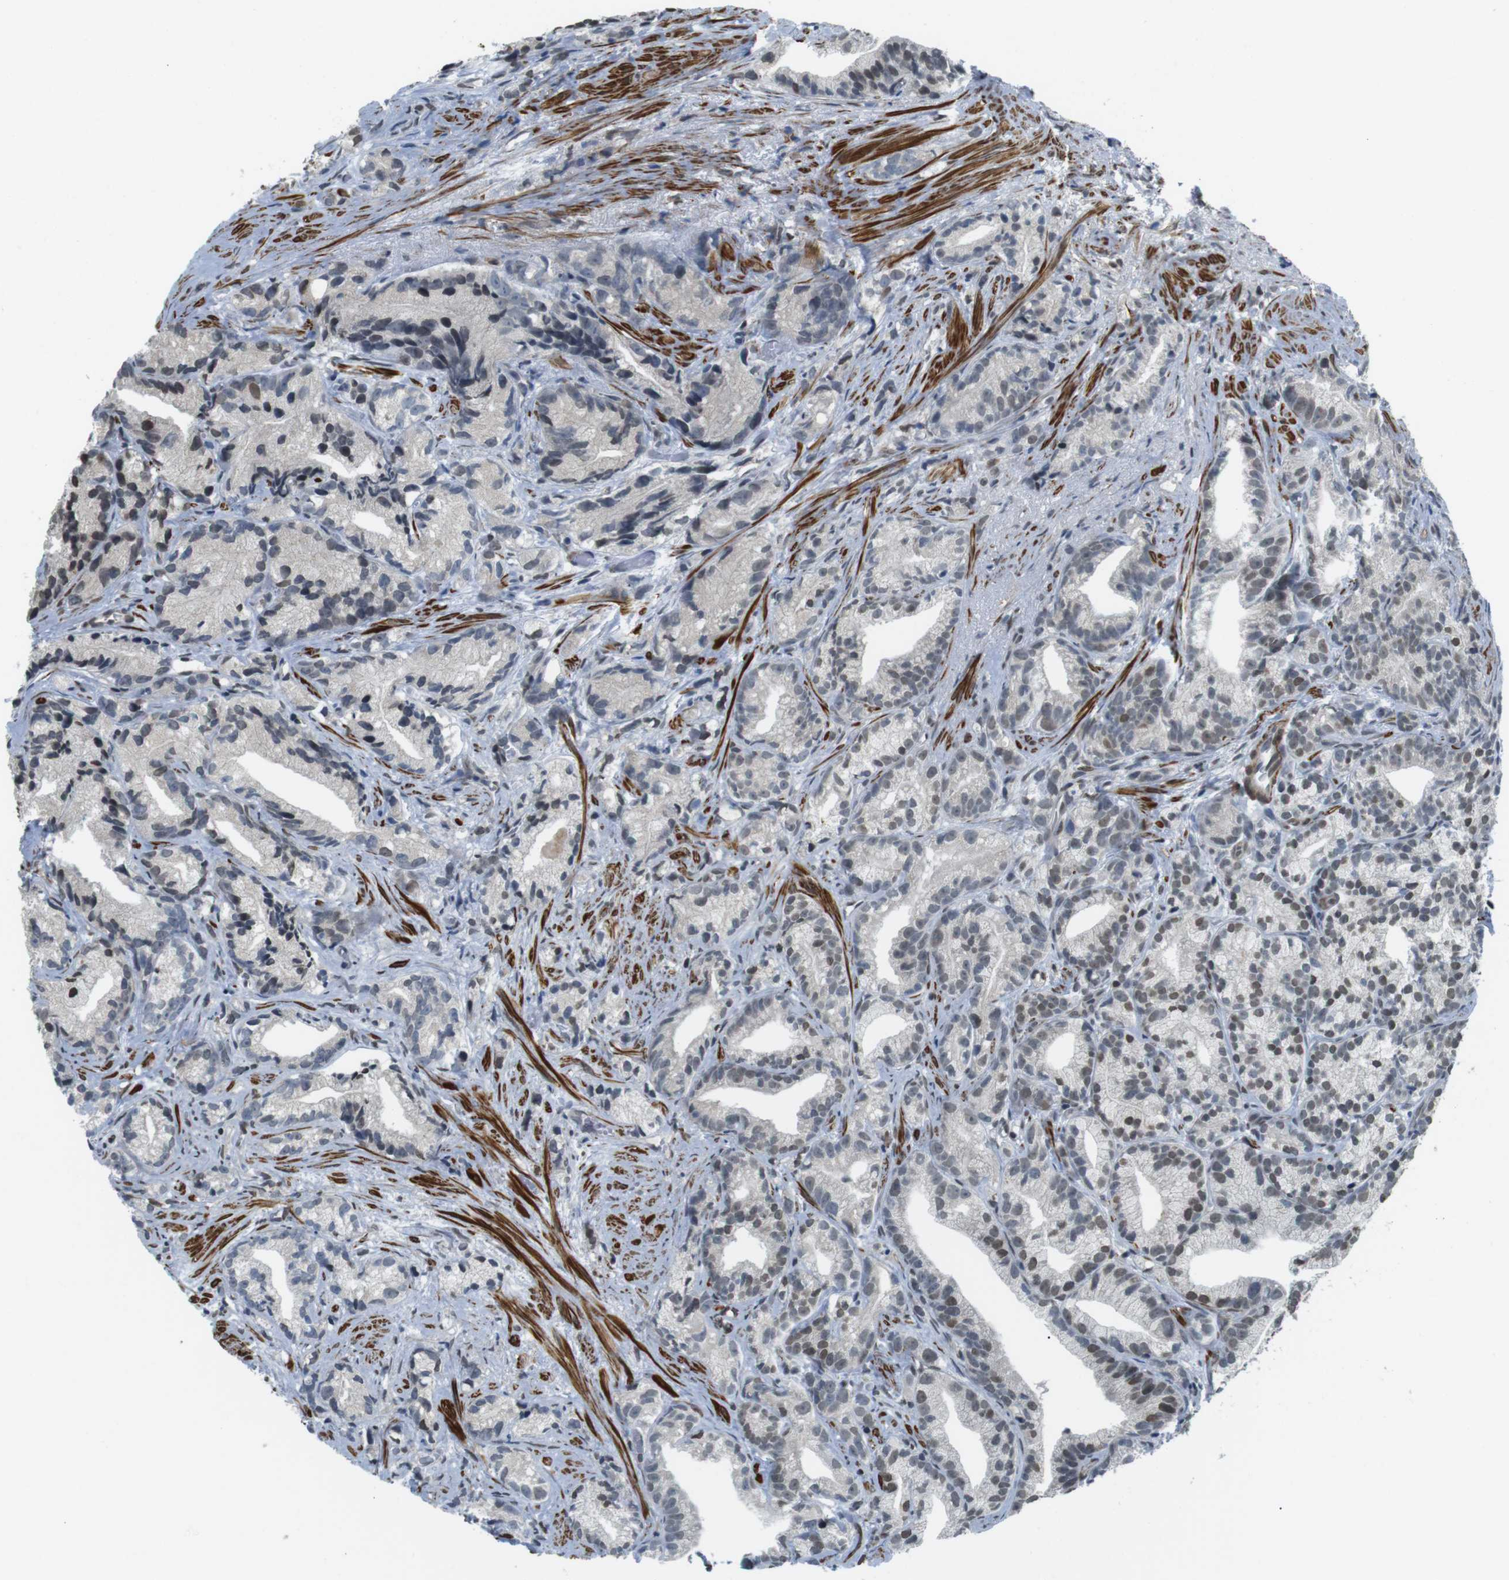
{"staining": {"intensity": "weak", "quantity": "25%-75%", "location": "nuclear"}, "tissue": "prostate cancer", "cell_type": "Tumor cells", "image_type": "cancer", "snomed": [{"axis": "morphology", "description": "Adenocarcinoma, Low grade"}, {"axis": "topography", "description": "Prostate"}], "caption": "Human prostate low-grade adenocarcinoma stained with a protein marker shows weak staining in tumor cells.", "gene": "USP7", "patient": {"sex": "male", "age": 89}}